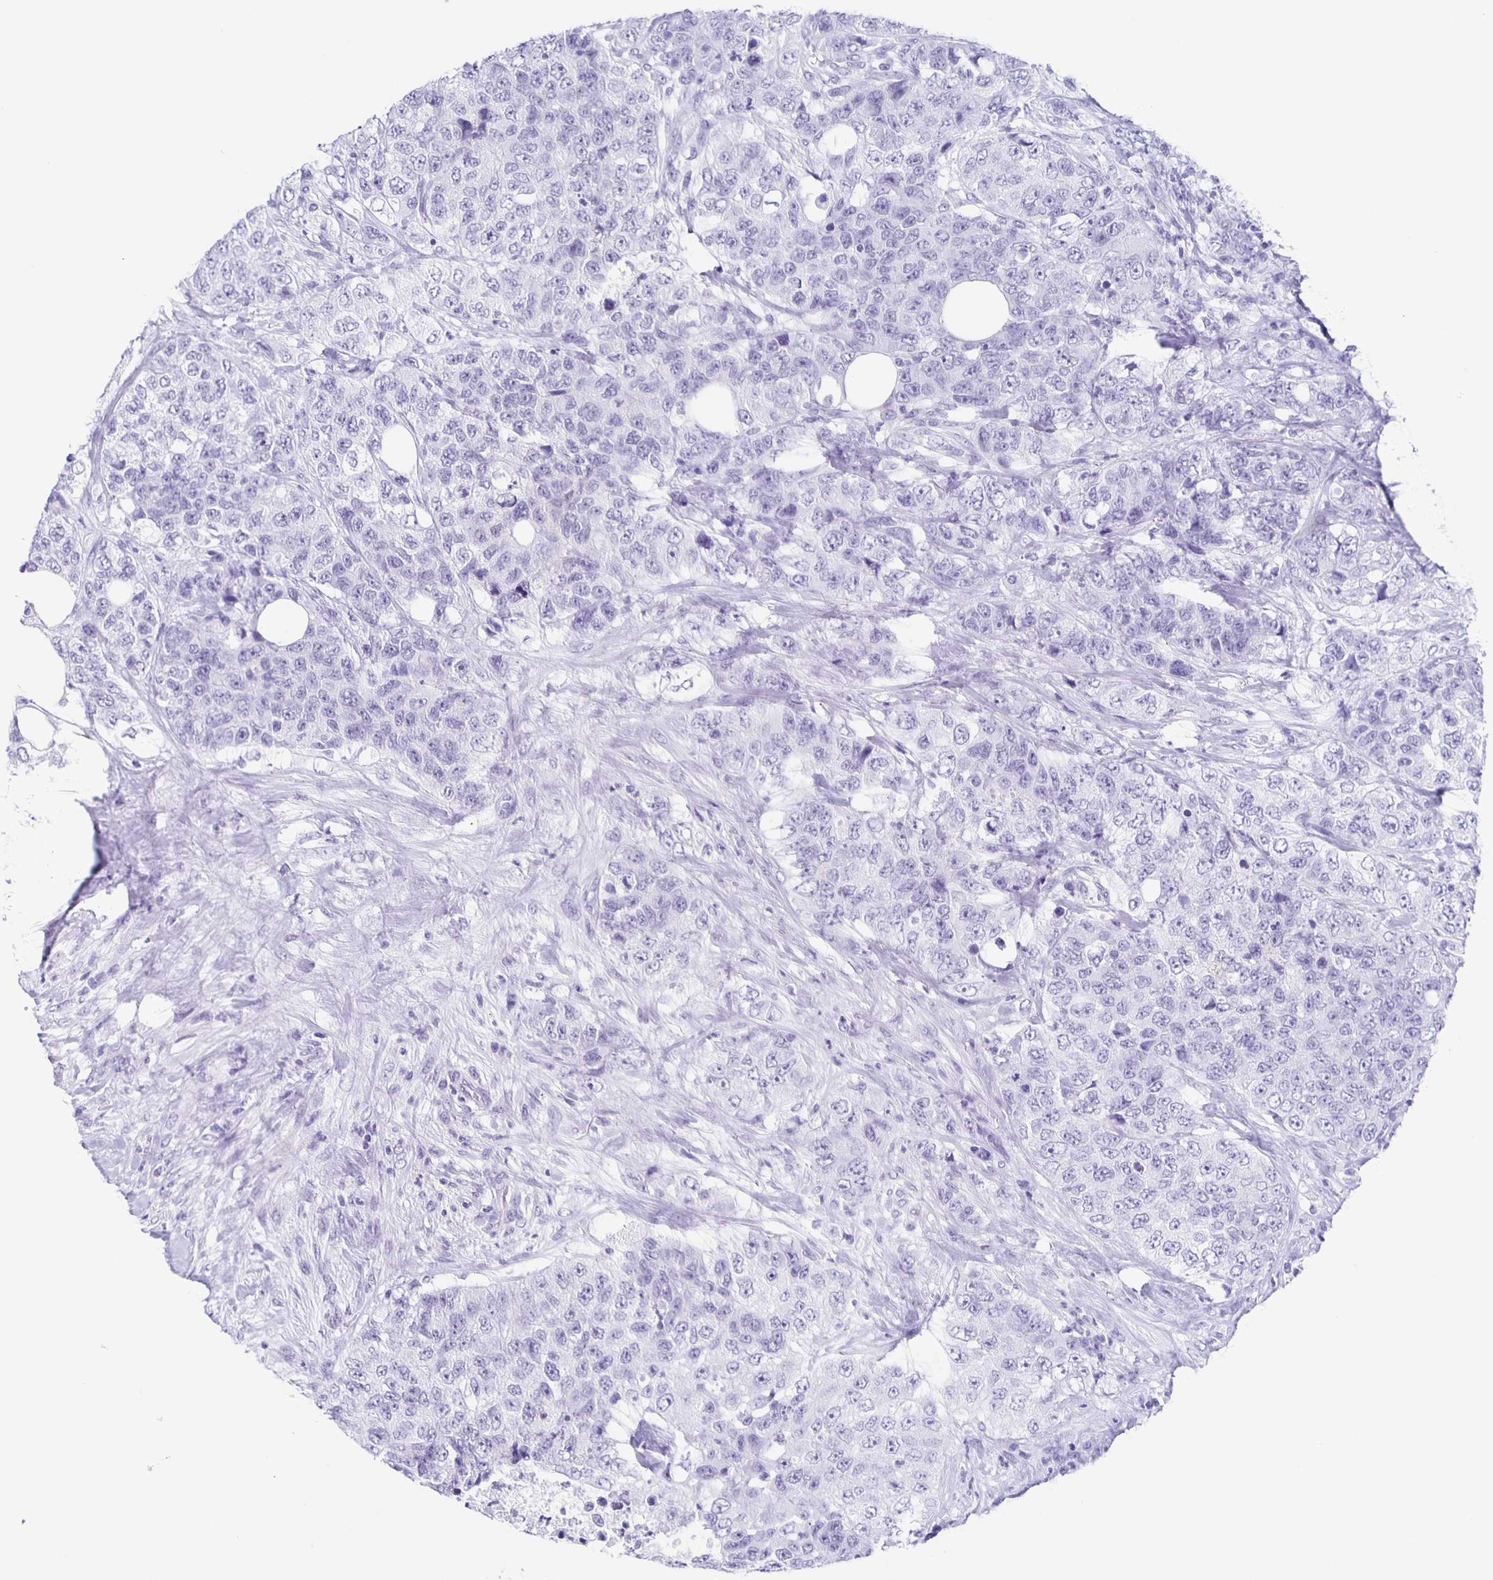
{"staining": {"intensity": "negative", "quantity": "none", "location": "none"}, "tissue": "urothelial cancer", "cell_type": "Tumor cells", "image_type": "cancer", "snomed": [{"axis": "morphology", "description": "Urothelial carcinoma, High grade"}, {"axis": "topography", "description": "Urinary bladder"}], "caption": "Tumor cells are negative for protein expression in human urothelial cancer.", "gene": "TPPP", "patient": {"sex": "female", "age": 78}}